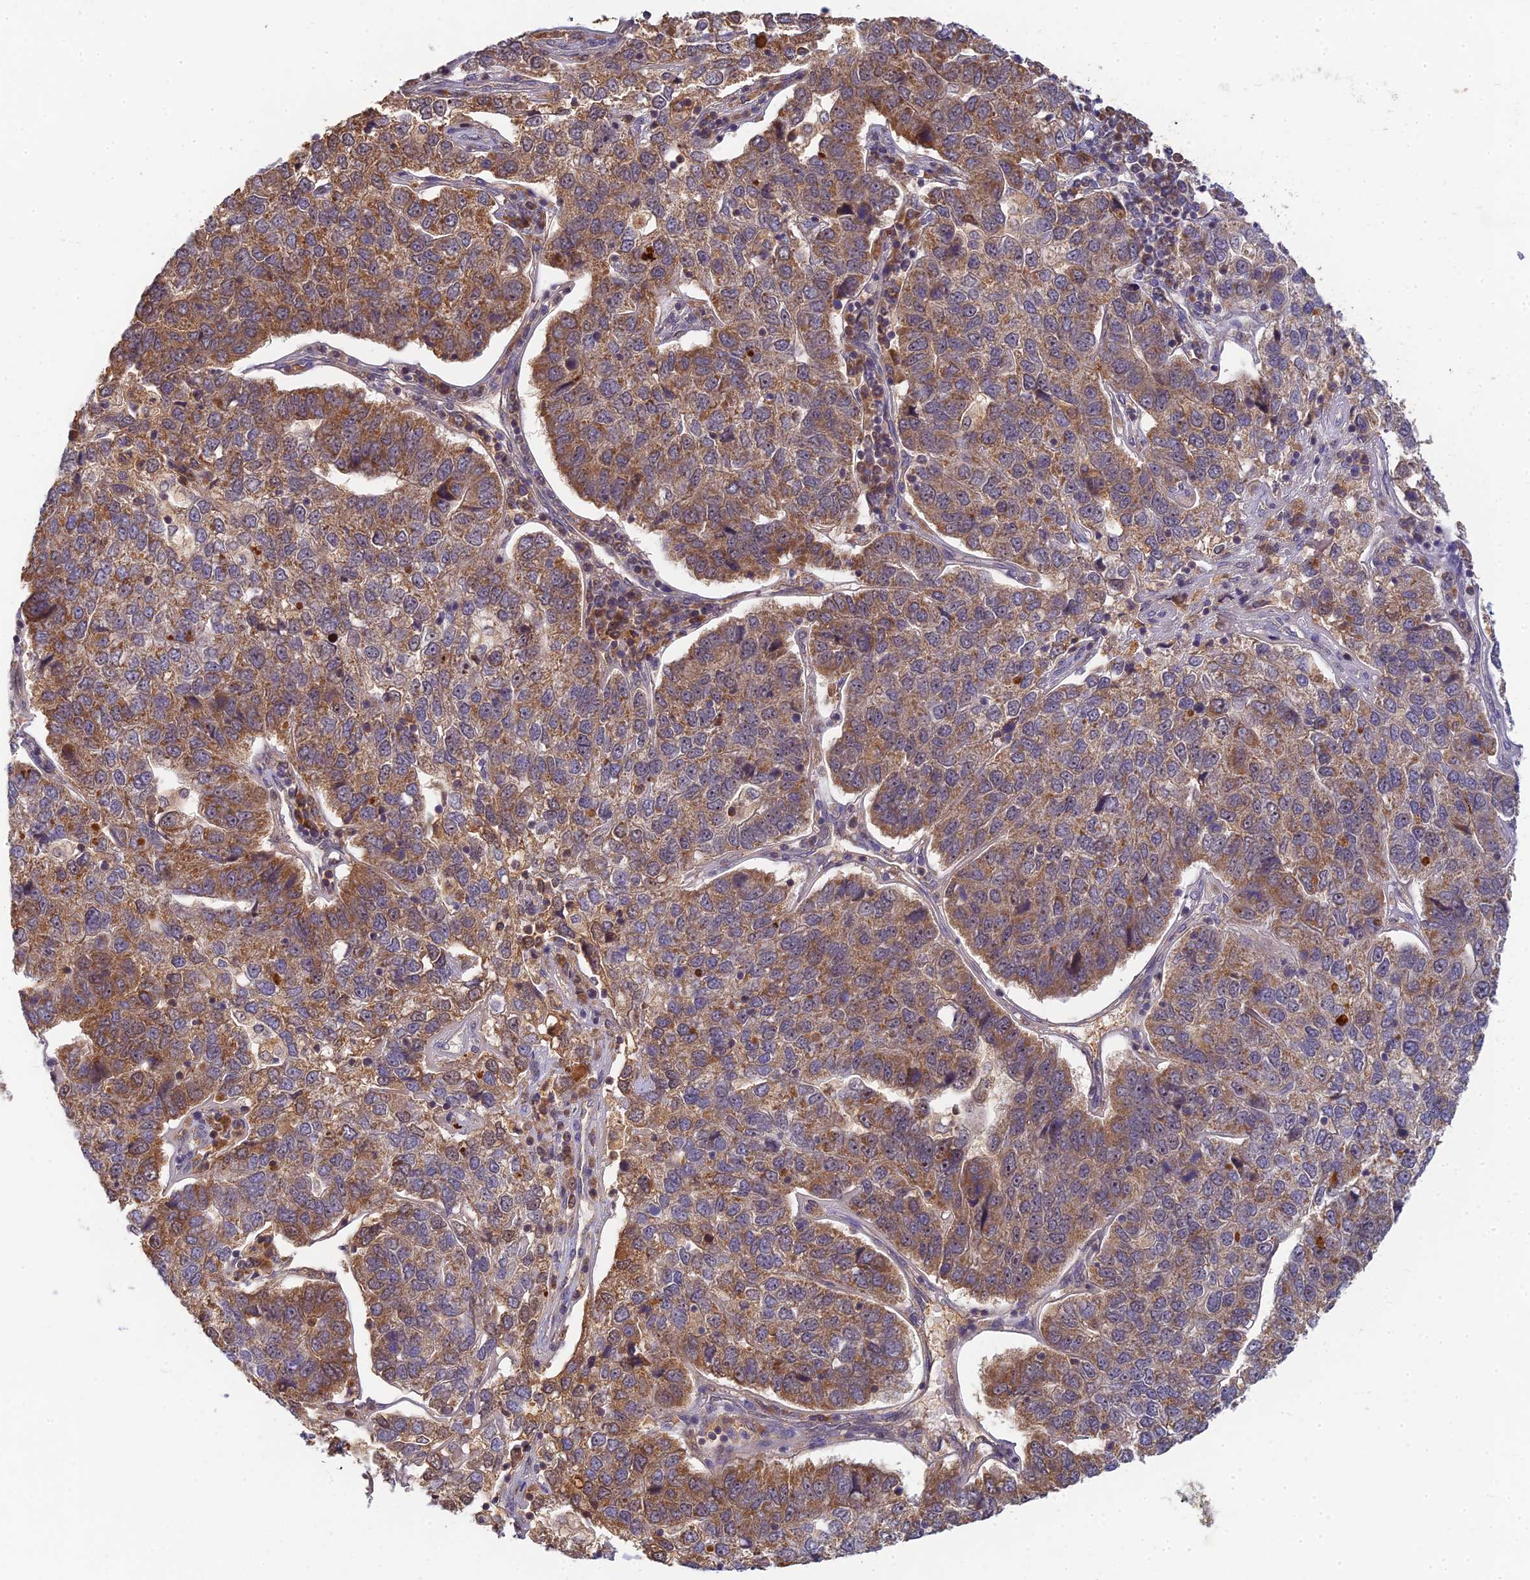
{"staining": {"intensity": "moderate", "quantity": ">75%", "location": "cytoplasmic/membranous"}, "tissue": "pancreatic cancer", "cell_type": "Tumor cells", "image_type": "cancer", "snomed": [{"axis": "morphology", "description": "Adenocarcinoma, NOS"}, {"axis": "topography", "description": "Pancreas"}], "caption": "DAB immunohistochemical staining of pancreatic cancer exhibits moderate cytoplasmic/membranous protein positivity in approximately >75% of tumor cells.", "gene": "RGL3", "patient": {"sex": "female", "age": 61}}